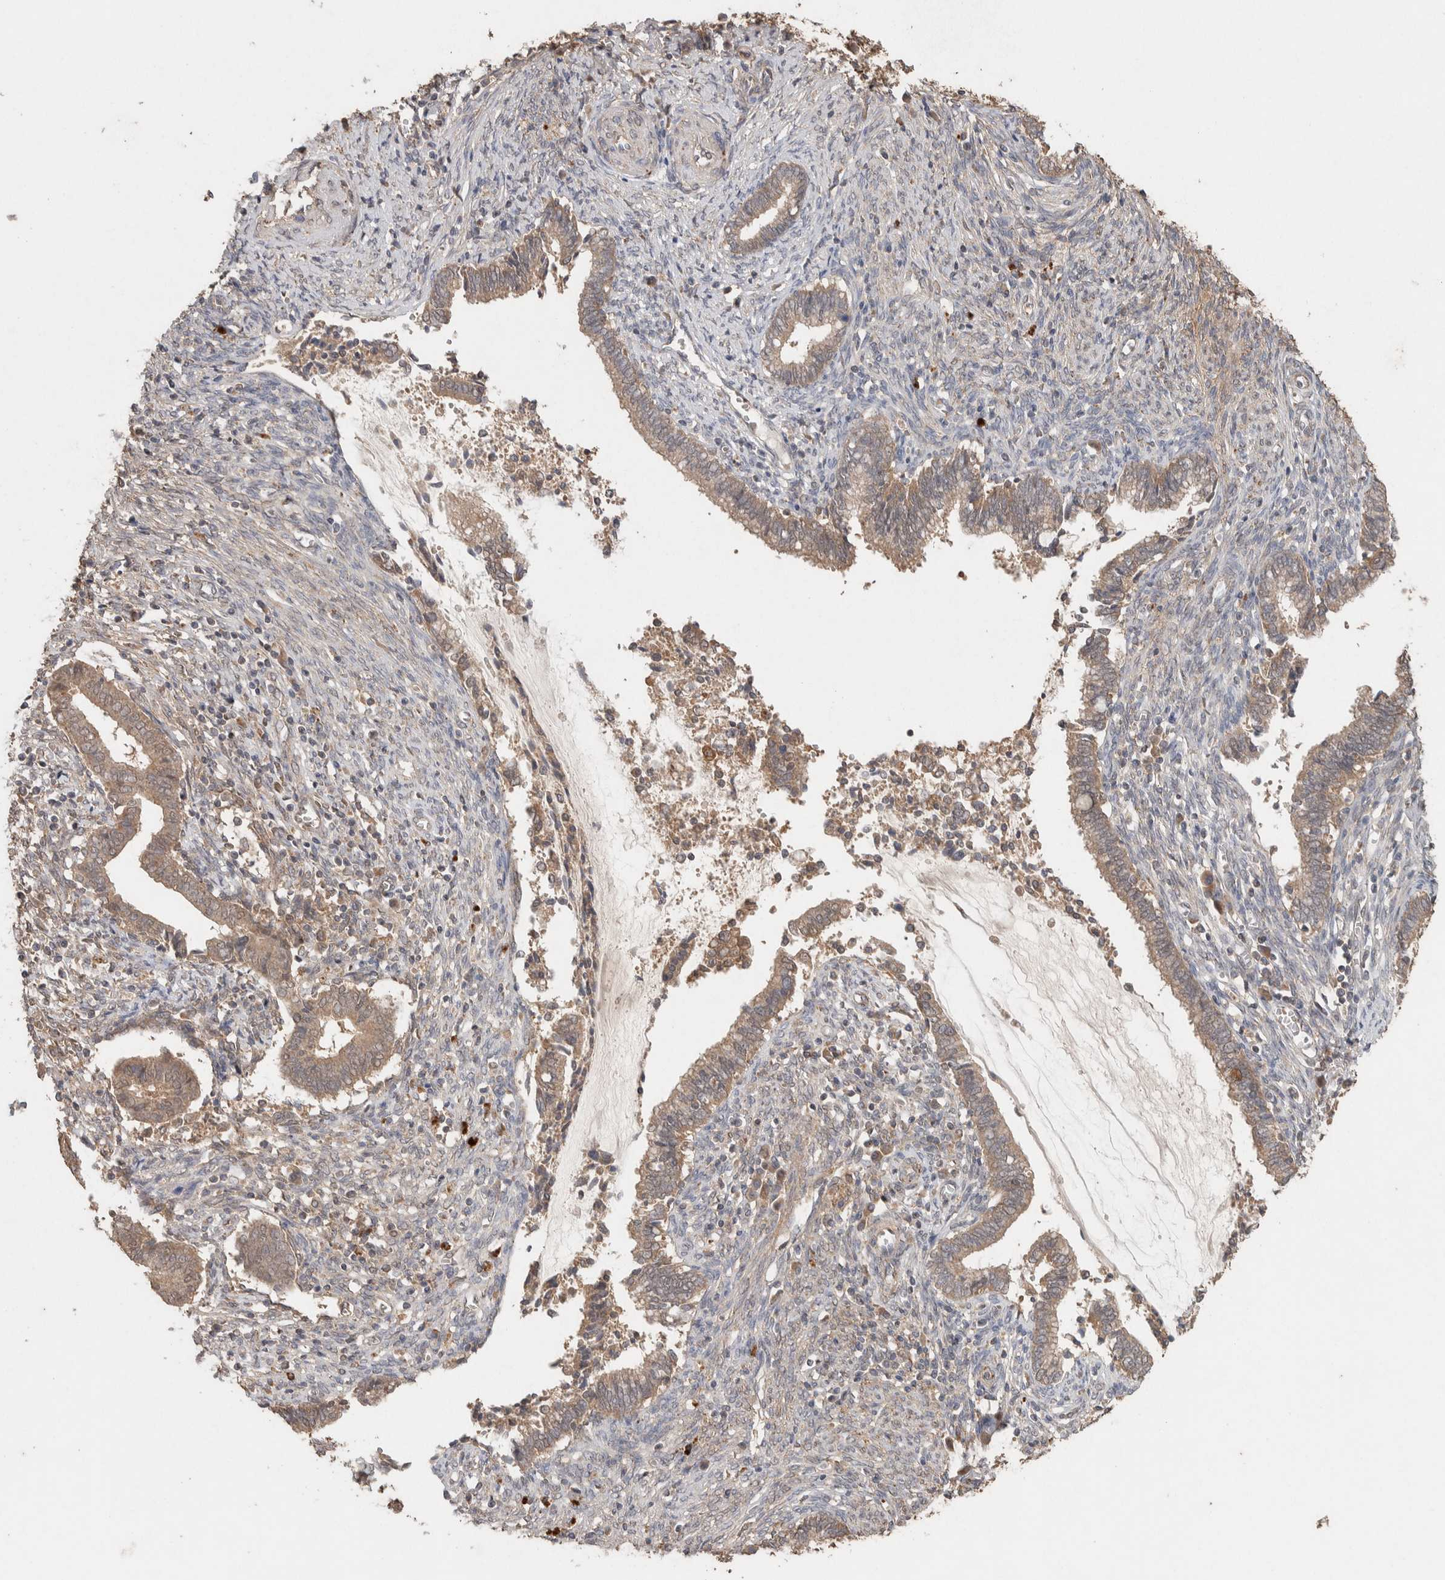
{"staining": {"intensity": "weak", "quantity": ">75%", "location": "cytoplasmic/membranous"}, "tissue": "cervical cancer", "cell_type": "Tumor cells", "image_type": "cancer", "snomed": [{"axis": "morphology", "description": "Adenocarcinoma, NOS"}, {"axis": "topography", "description": "Cervix"}], "caption": "Immunohistochemistry (IHC) micrograph of neoplastic tissue: cervical cancer (adenocarcinoma) stained using immunohistochemistry (IHC) displays low levels of weak protein expression localized specifically in the cytoplasmic/membranous of tumor cells, appearing as a cytoplasmic/membranous brown color.", "gene": "KCNJ5", "patient": {"sex": "female", "age": 44}}